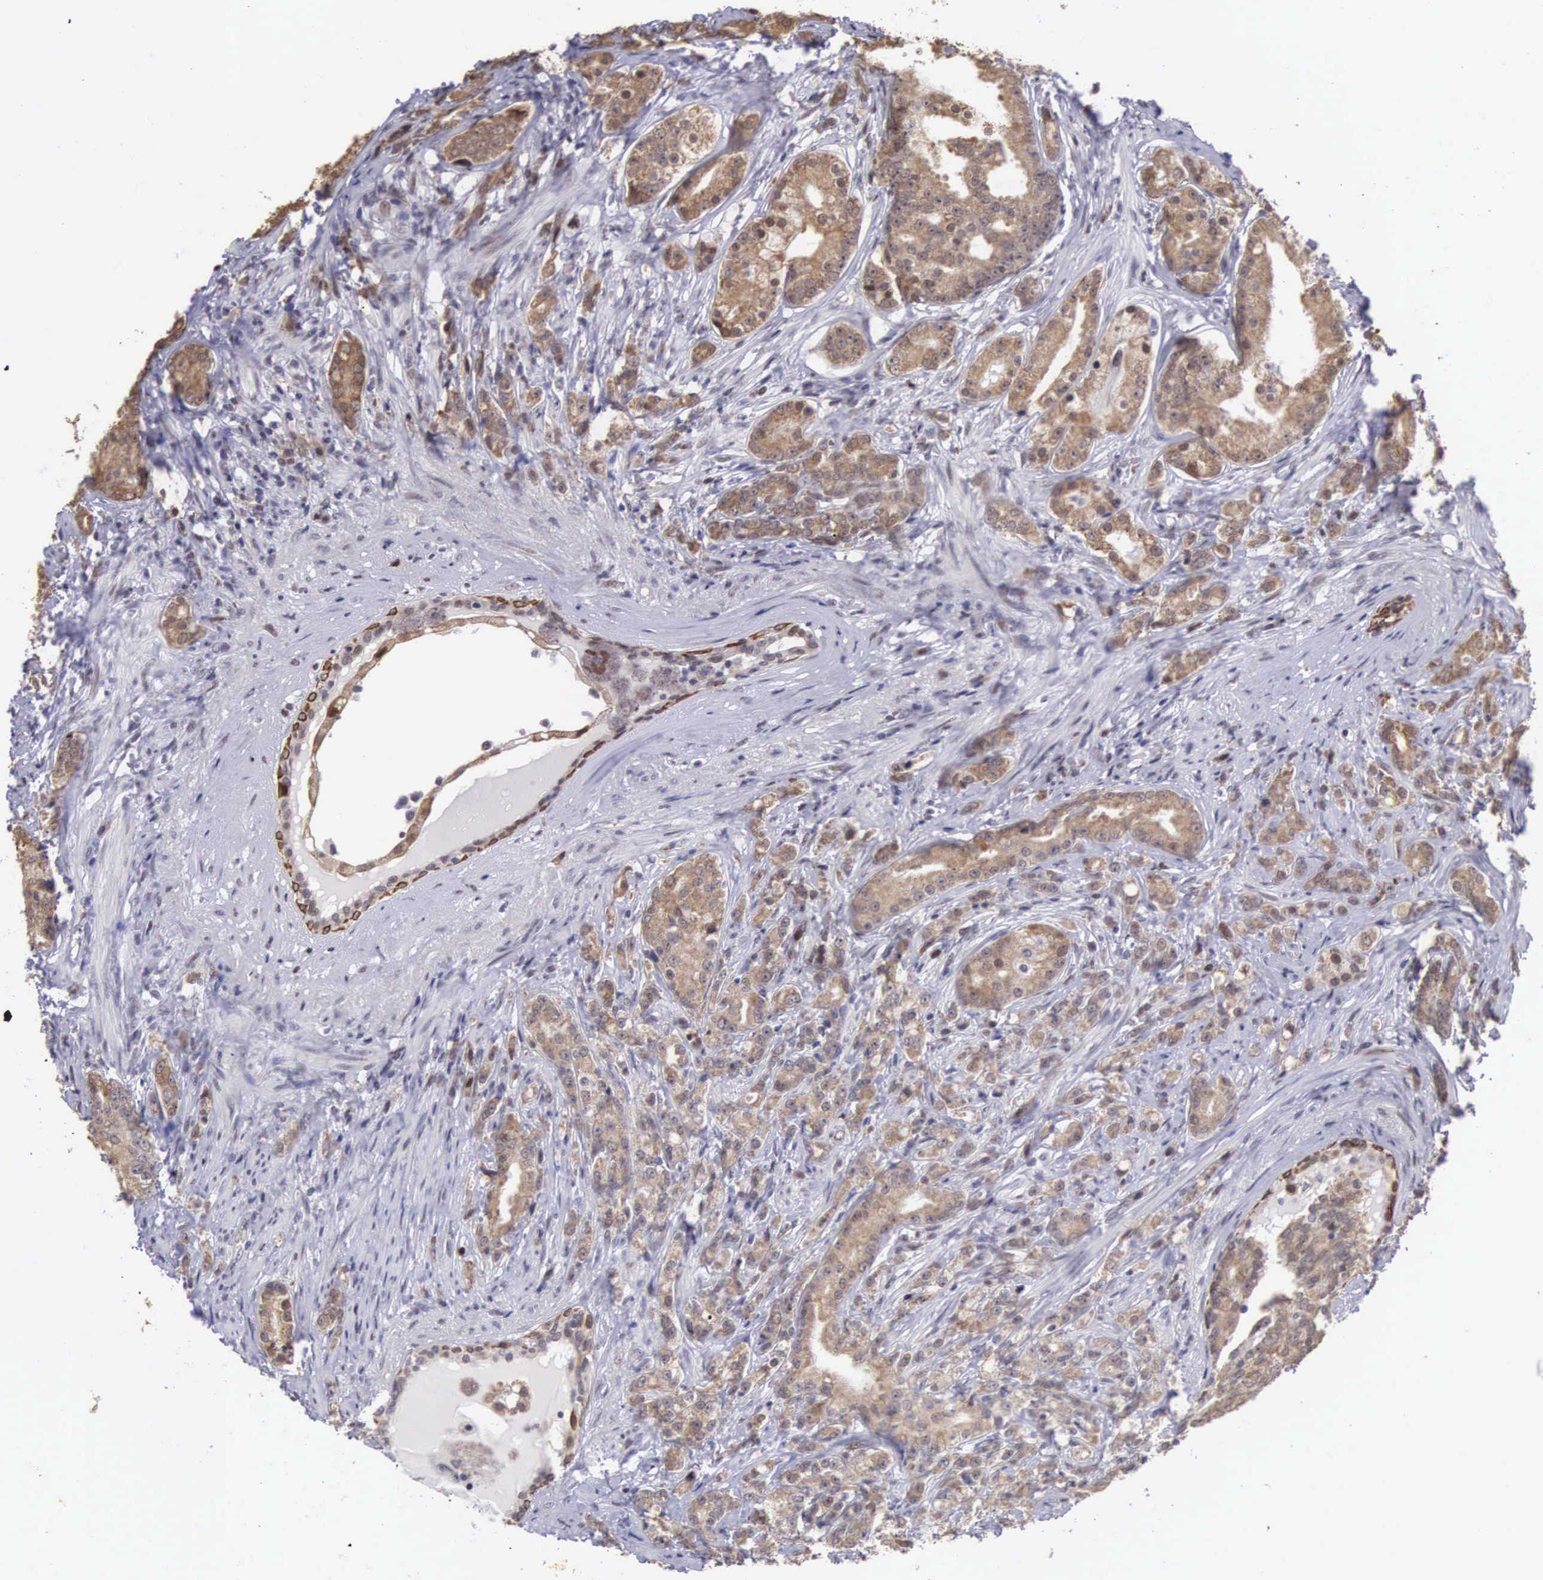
{"staining": {"intensity": "moderate", "quantity": ">75%", "location": "cytoplasmic/membranous"}, "tissue": "prostate cancer", "cell_type": "Tumor cells", "image_type": "cancer", "snomed": [{"axis": "morphology", "description": "Adenocarcinoma, Medium grade"}, {"axis": "topography", "description": "Prostate"}], "caption": "Tumor cells display medium levels of moderate cytoplasmic/membranous staining in approximately >75% of cells in human prostate cancer (medium-grade adenocarcinoma).", "gene": "SLC25A21", "patient": {"sex": "male", "age": 59}}